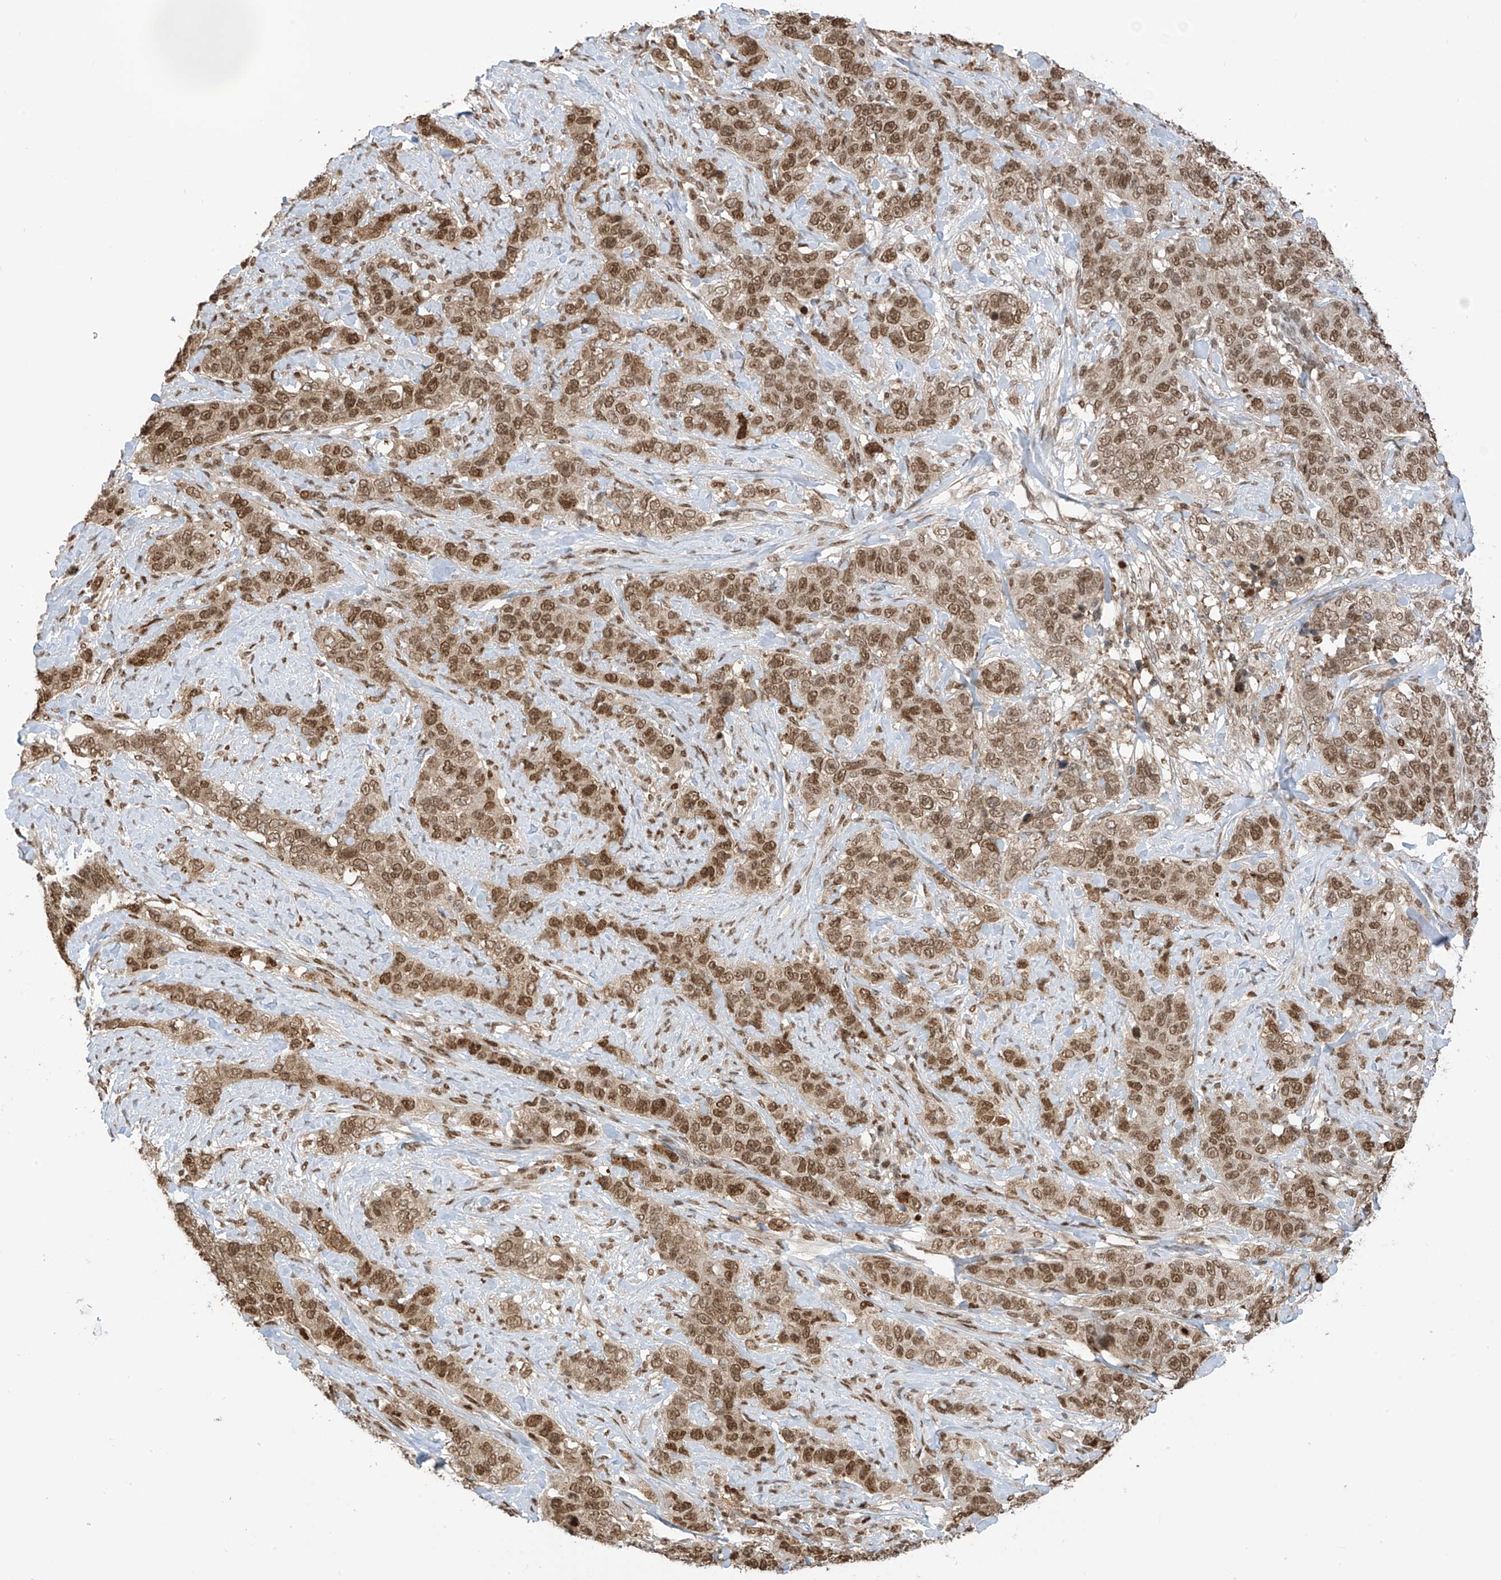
{"staining": {"intensity": "moderate", "quantity": ">75%", "location": "nuclear"}, "tissue": "stomach cancer", "cell_type": "Tumor cells", "image_type": "cancer", "snomed": [{"axis": "morphology", "description": "Adenocarcinoma, NOS"}, {"axis": "topography", "description": "Stomach"}], "caption": "A brown stain labels moderate nuclear staining of a protein in stomach adenocarcinoma tumor cells.", "gene": "KPNB1", "patient": {"sex": "male", "age": 48}}